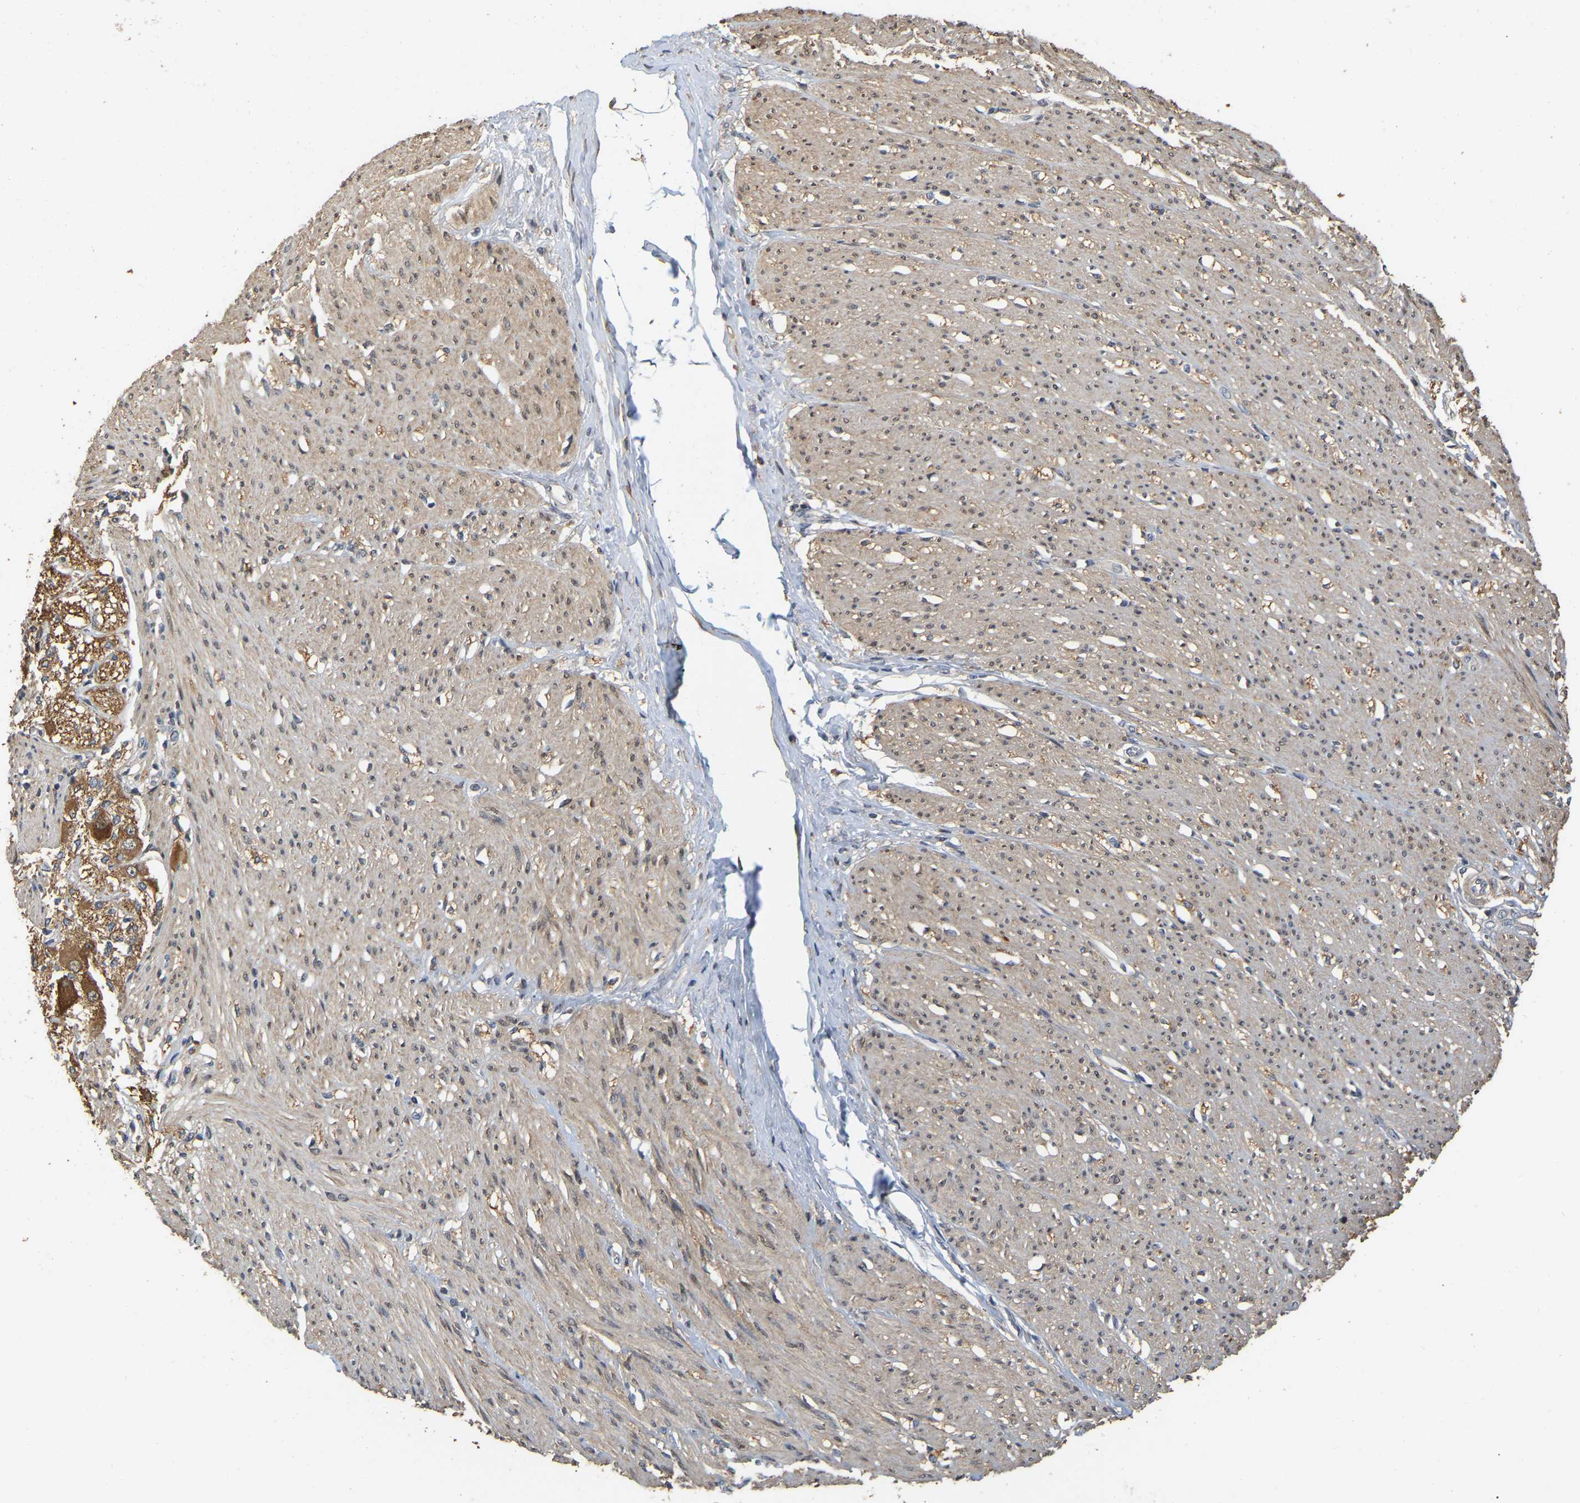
{"staining": {"intensity": "moderate", "quantity": ">75%", "location": "cytoplasmic/membranous"}, "tissue": "adipose tissue", "cell_type": "Adipocytes", "image_type": "normal", "snomed": [{"axis": "morphology", "description": "Normal tissue, NOS"}, {"axis": "morphology", "description": "Adenocarcinoma, NOS"}, {"axis": "topography", "description": "Colon"}, {"axis": "topography", "description": "Peripheral nerve tissue"}], "caption": "A medium amount of moderate cytoplasmic/membranous expression is identified in approximately >75% of adipocytes in normal adipose tissue.", "gene": "NCS1", "patient": {"sex": "male", "age": 14}}